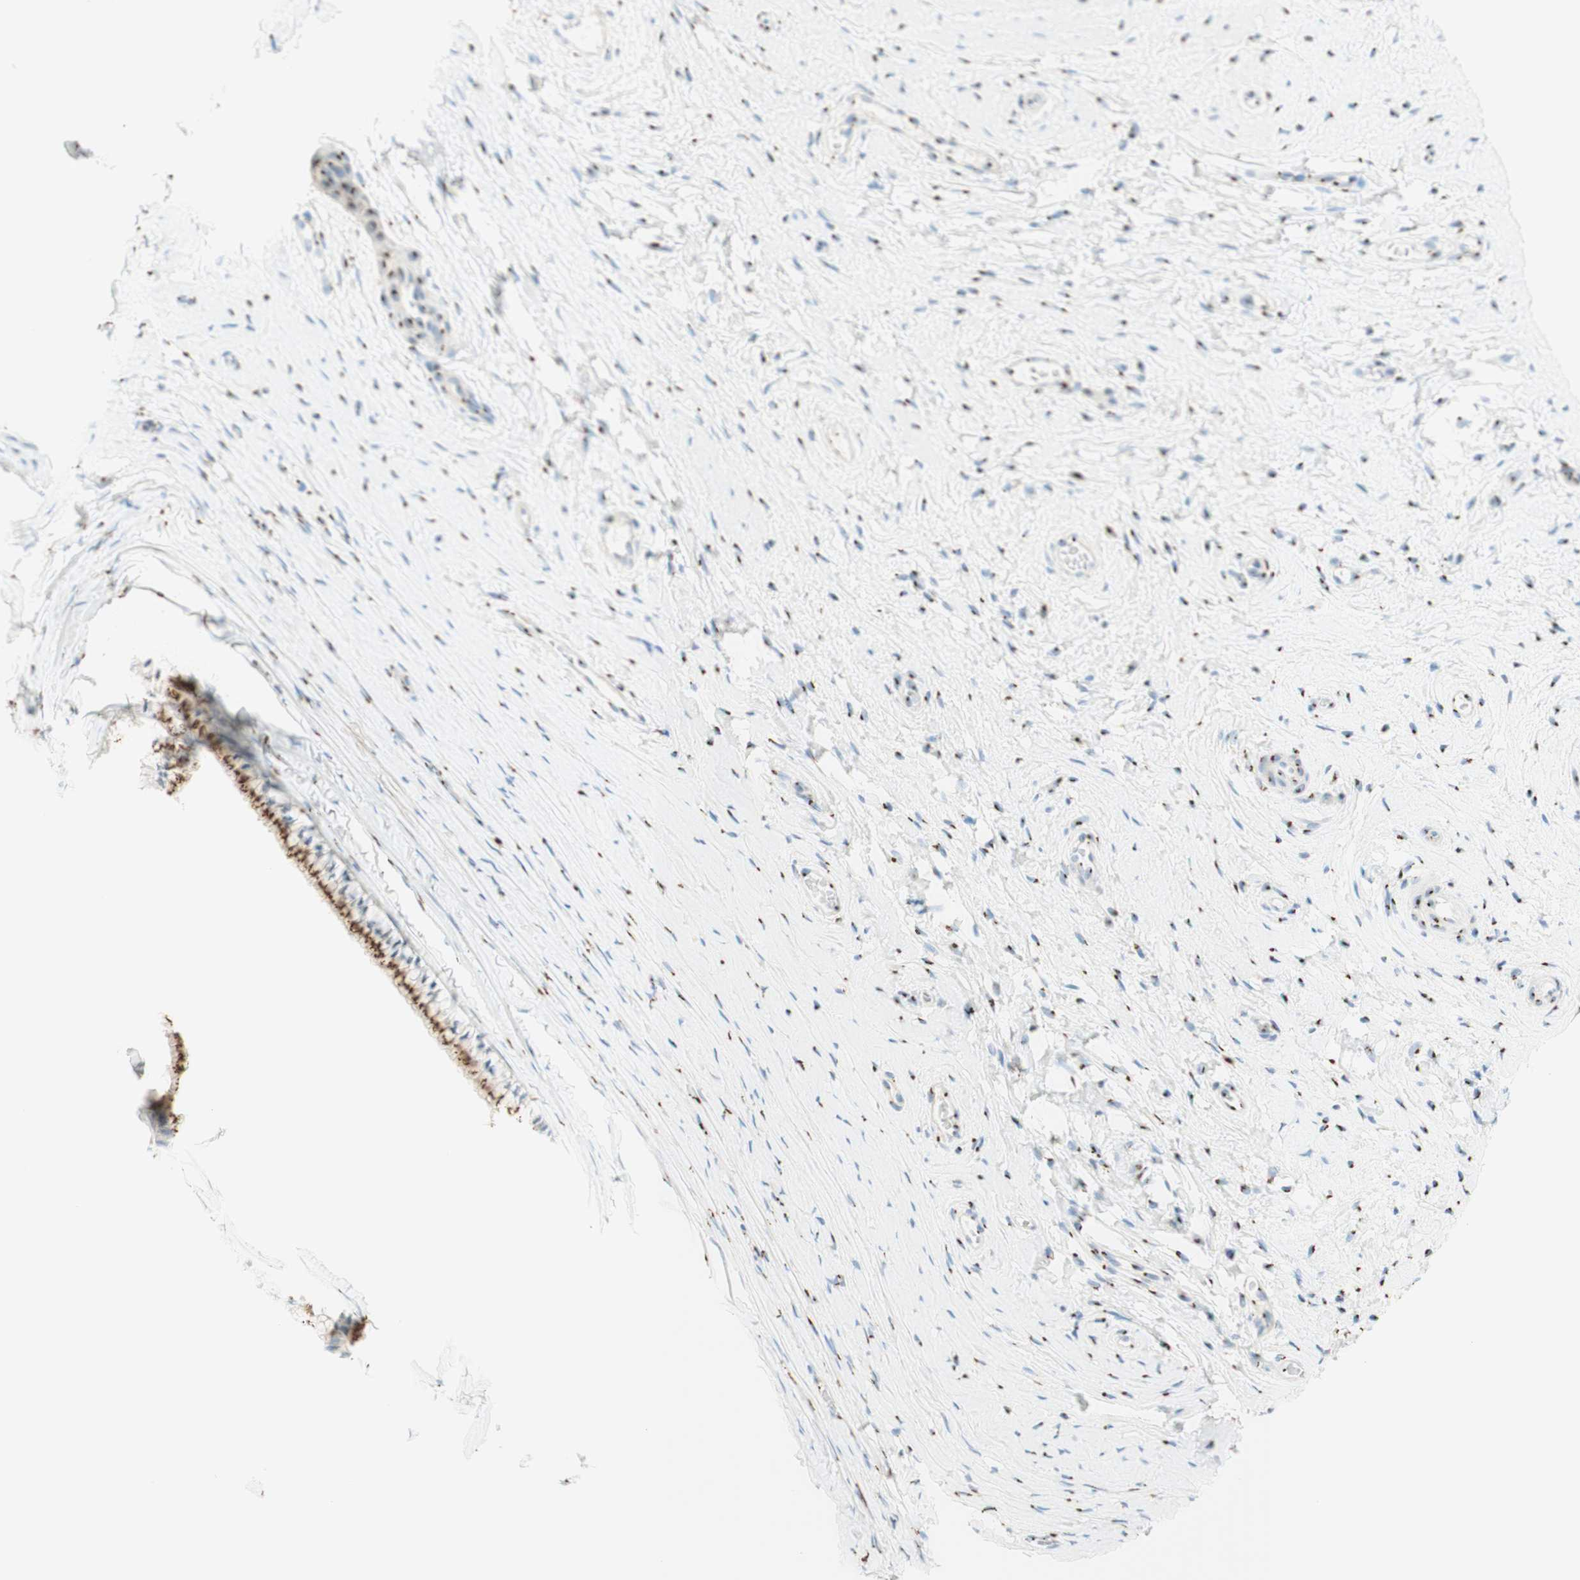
{"staining": {"intensity": "strong", "quantity": ">75%", "location": "cytoplasmic/membranous"}, "tissue": "cervix", "cell_type": "Glandular cells", "image_type": "normal", "snomed": [{"axis": "morphology", "description": "Normal tissue, NOS"}, {"axis": "topography", "description": "Cervix"}], "caption": "This micrograph exhibits benign cervix stained with immunohistochemistry to label a protein in brown. The cytoplasmic/membranous of glandular cells show strong positivity for the protein. Nuclei are counter-stained blue.", "gene": "GOLGB1", "patient": {"sex": "female", "age": 39}}